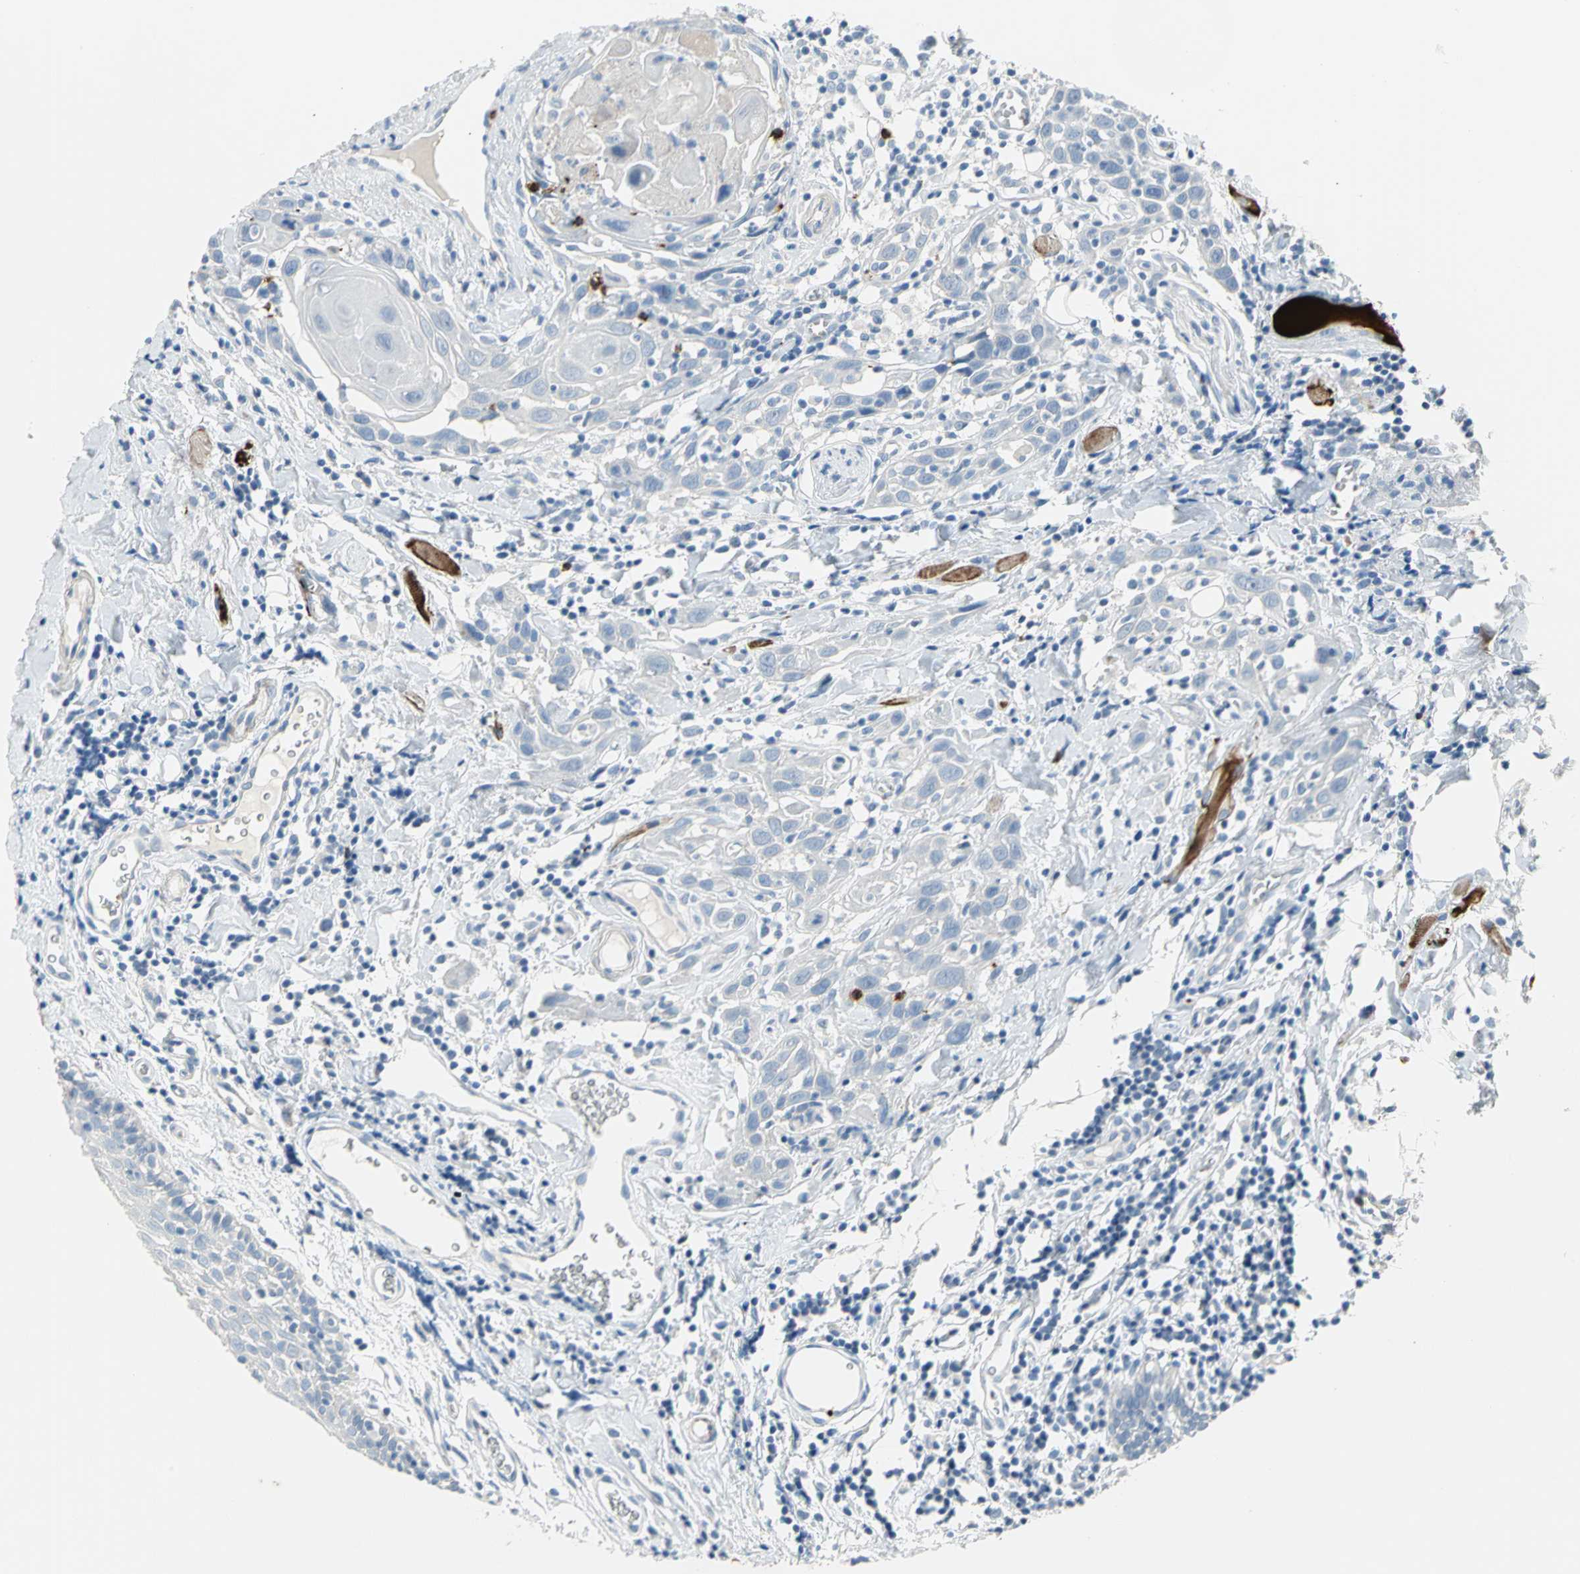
{"staining": {"intensity": "negative", "quantity": "none", "location": "none"}, "tissue": "head and neck cancer", "cell_type": "Tumor cells", "image_type": "cancer", "snomed": [{"axis": "morphology", "description": "Squamous cell carcinoma, NOS"}, {"axis": "topography", "description": "Oral tissue"}, {"axis": "topography", "description": "Head-Neck"}], "caption": "Tumor cells are negative for protein expression in human squamous cell carcinoma (head and neck). The staining was performed using DAB to visualize the protein expression in brown, while the nuclei were stained in blue with hematoxylin (Magnification: 20x).", "gene": "ALOX15", "patient": {"sex": "female", "age": 50}}